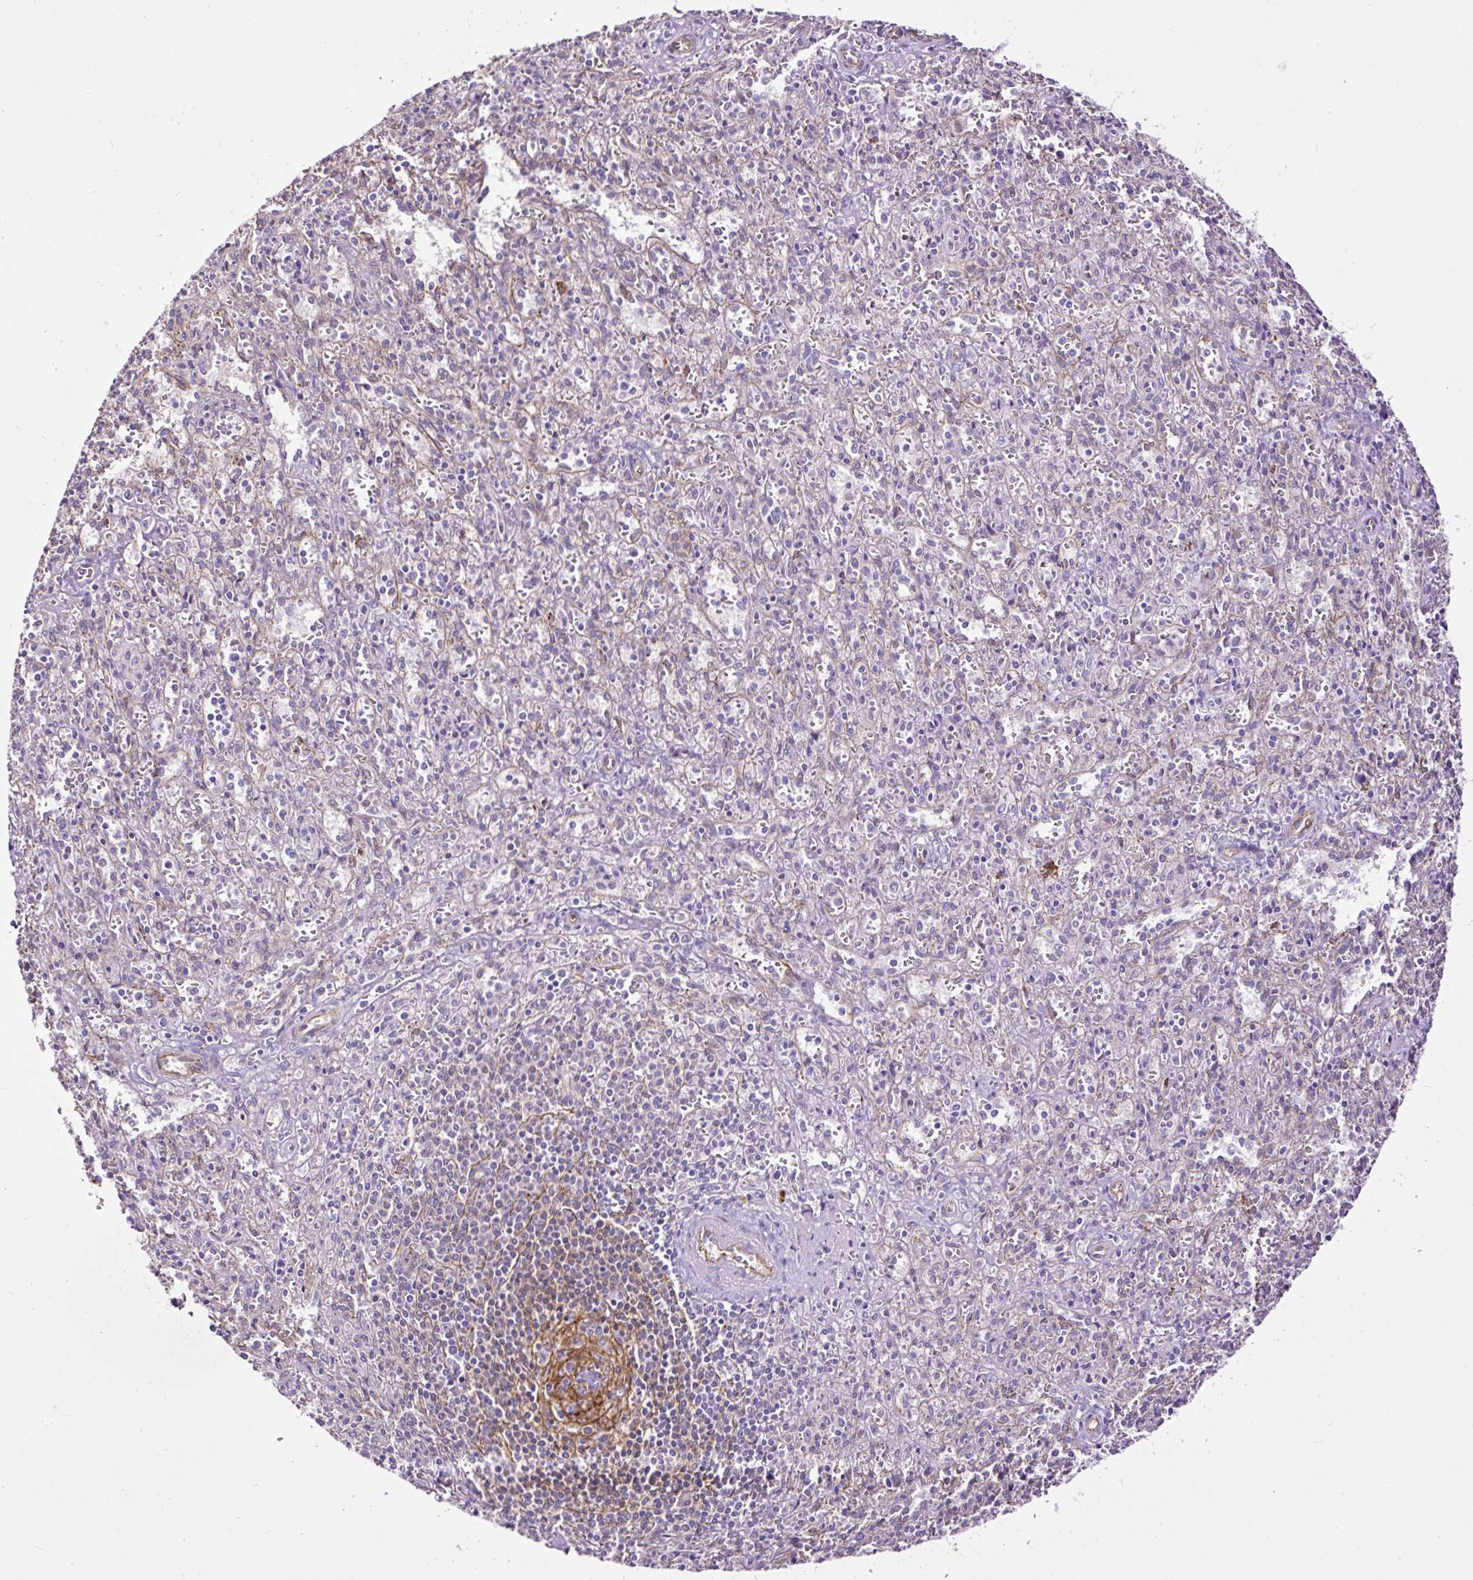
{"staining": {"intensity": "negative", "quantity": "none", "location": "none"}, "tissue": "spleen", "cell_type": "Cells in red pulp", "image_type": "normal", "snomed": [{"axis": "morphology", "description": "Normal tissue, NOS"}, {"axis": "topography", "description": "Spleen"}], "caption": "This is a photomicrograph of immunohistochemistry (IHC) staining of benign spleen, which shows no staining in cells in red pulp. (Immunohistochemistry (ihc), brightfield microscopy, high magnification).", "gene": "MAGEB16", "patient": {"sex": "female", "age": 26}}